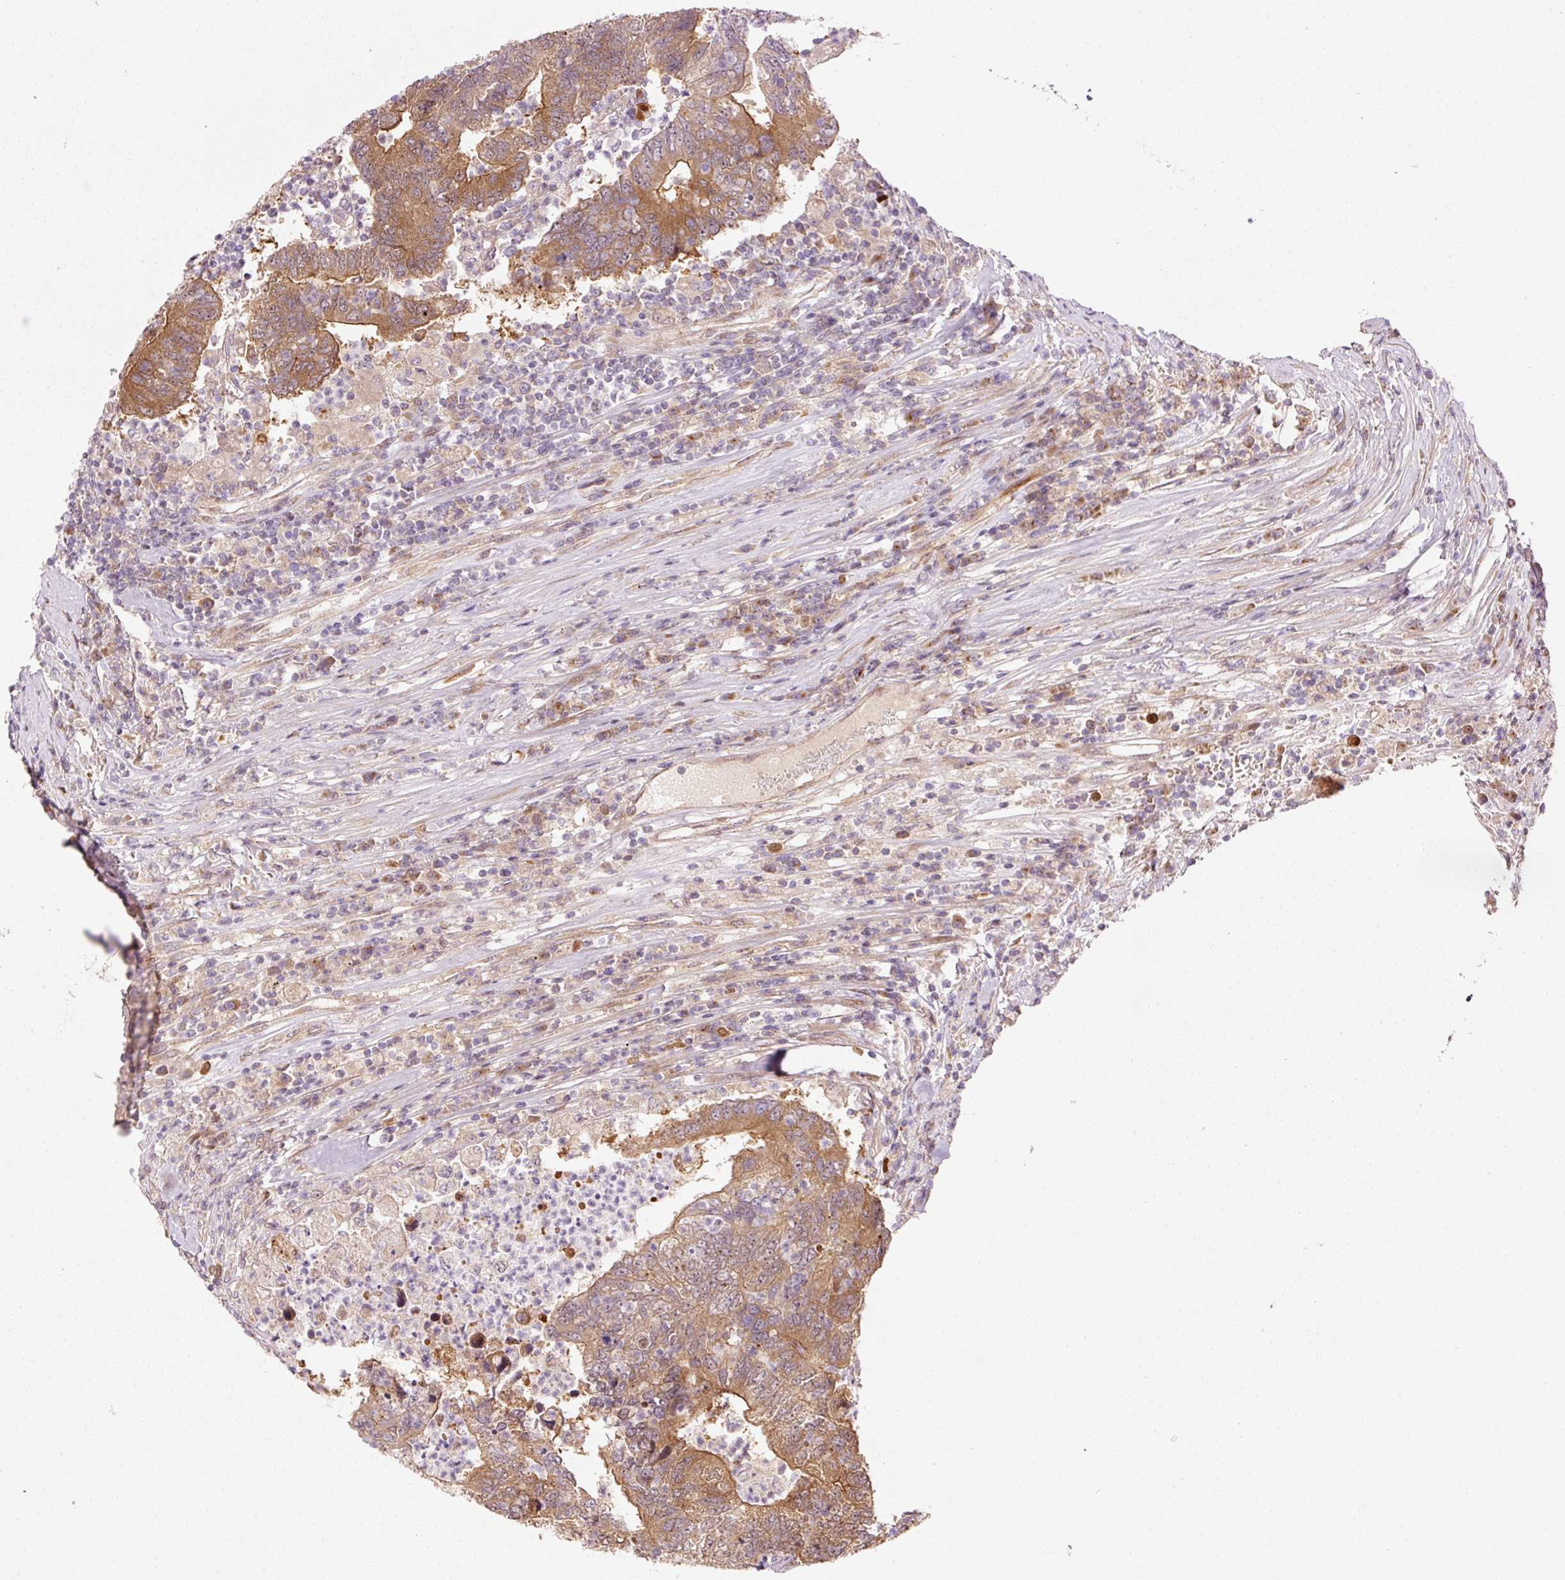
{"staining": {"intensity": "moderate", "quantity": "25%-75%", "location": "cytoplasmic/membranous"}, "tissue": "colorectal cancer", "cell_type": "Tumor cells", "image_type": "cancer", "snomed": [{"axis": "morphology", "description": "Adenocarcinoma, NOS"}, {"axis": "topography", "description": "Colon"}], "caption": "Human colorectal cancer (adenocarcinoma) stained with a protein marker displays moderate staining in tumor cells.", "gene": "PPP1R14B", "patient": {"sex": "female", "age": 48}}